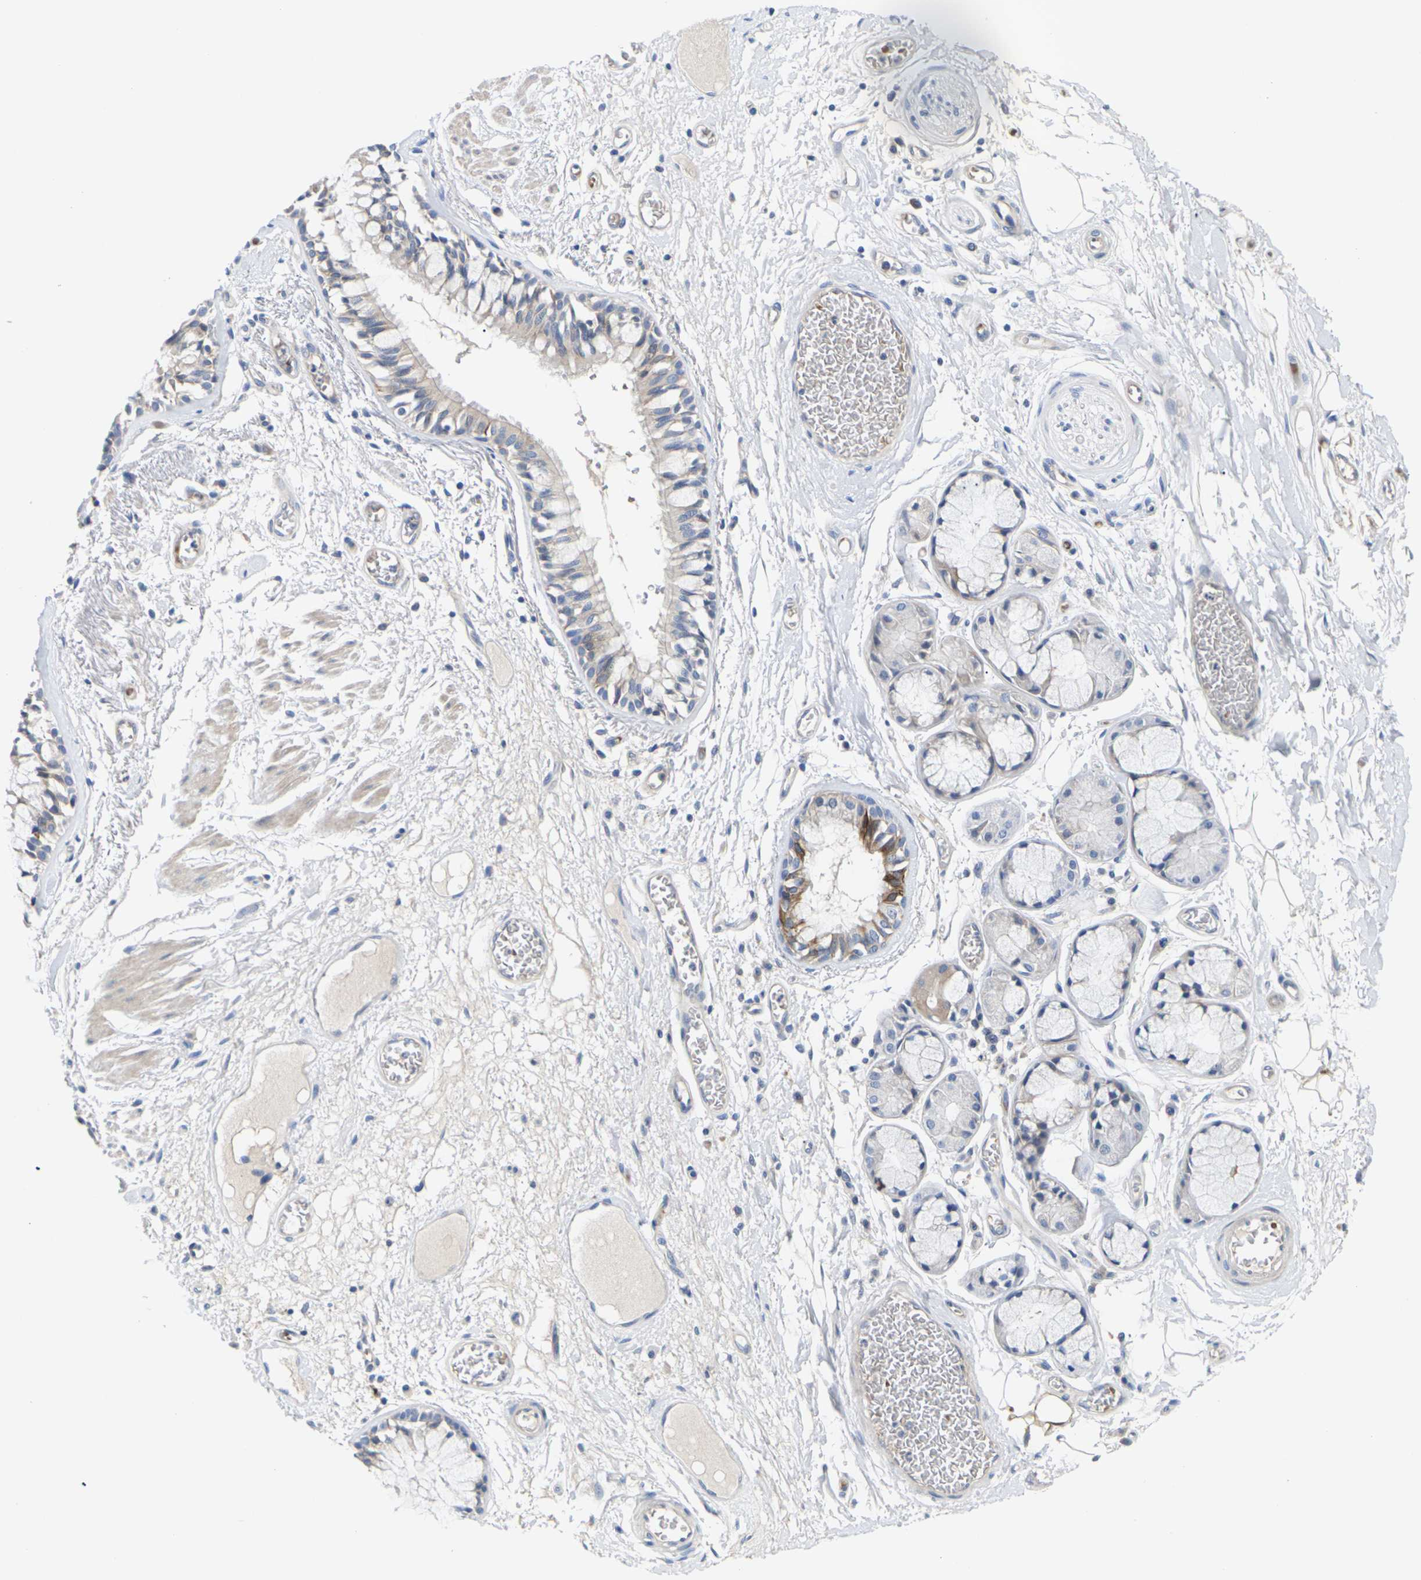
{"staining": {"intensity": "moderate", "quantity": "<25%", "location": "cytoplasmic/membranous"}, "tissue": "bronchus", "cell_type": "Respiratory epithelial cells", "image_type": "normal", "snomed": [{"axis": "morphology", "description": "Normal tissue, NOS"}, {"axis": "topography", "description": "Bronchus"}], "caption": "Immunohistochemistry (IHC) photomicrograph of benign human bronchus stained for a protein (brown), which shows low levels of moderate cytoplasmic/membranous staining in about <25% of respiratory epithelial cells.", "gene": "TMCO4", "patient": {"sex": "male", "age": 66}}